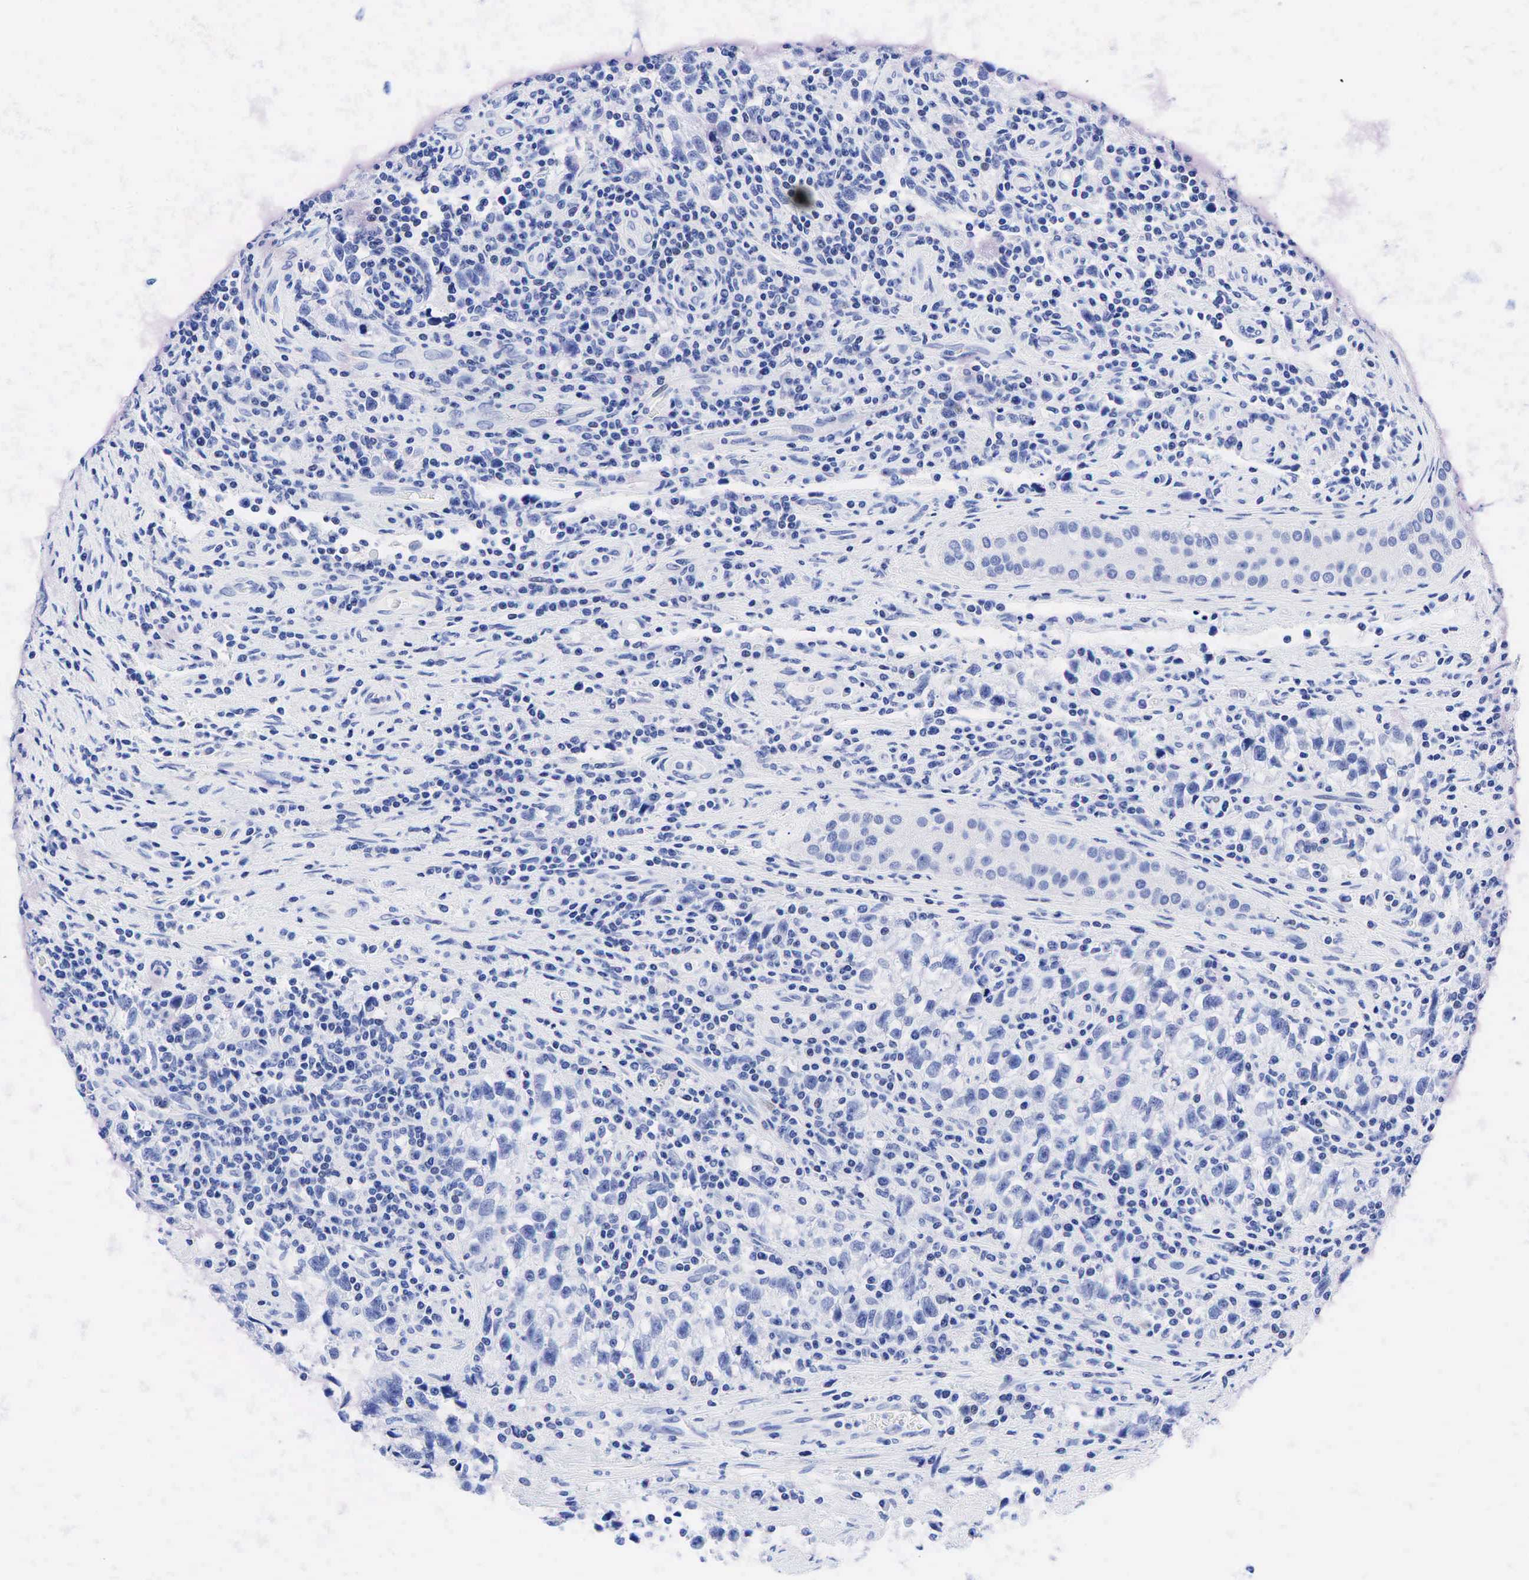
{"staining": {"intensity": "negative", "quantity": "none", "location": "none"}, "tissue": "testis cancer", "cell_type": "Tumor cells", "image_type": "cancer", "snomed": [{"axis": "morphology", "description": "Seminoma, NOS"}, {"axis": "topography", "description": "Testis"}], "caption": "This is an immunohistochemistry micrograph of human testis seminoma. There is no staining in tumor cells.", "gene": "CEACAM5", "patient": {"sex": "male", "age": 38}}